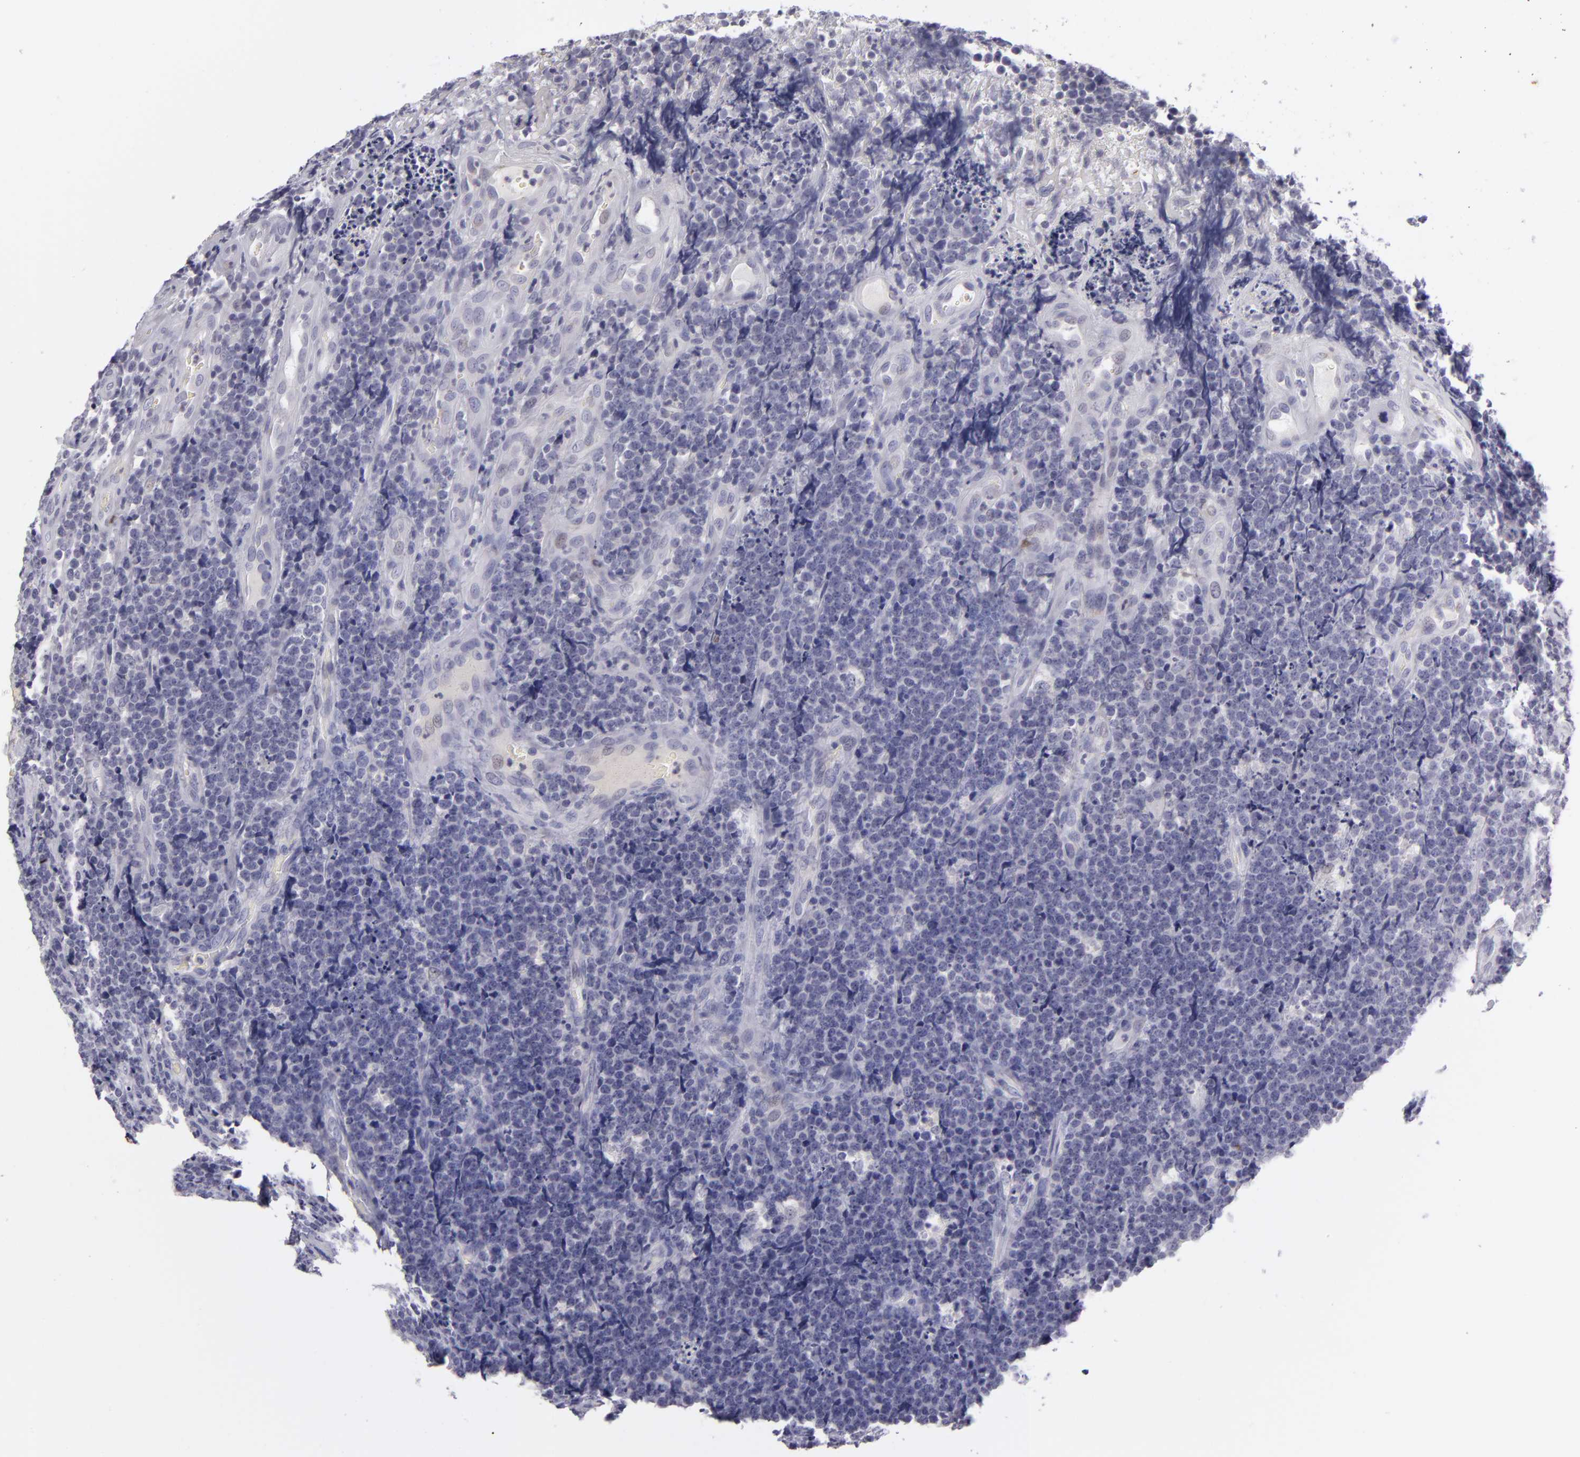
{"staining": {"intensity": "negative", "quantity": "none", "location": "none"}, "tissue": "lymphoma", "cell_type": "Tumor cells", "image_type": "cancer", "snomed": [{"axis": "morphology", "description": "Malignant lymphoma, non-Hodgkin's type, High grade"}, {"axis": "topography", "description": "Small intestine"}, {"axis": "topography", "description": "Colon"}], "caption": "IHC micrograph of neoplastic tissue: lymphoma stained with DAB demonstrates no significant protein staining in tumor cells.", "gene": "TNNC1", "patient": {"sex": "male", "age": 8}}